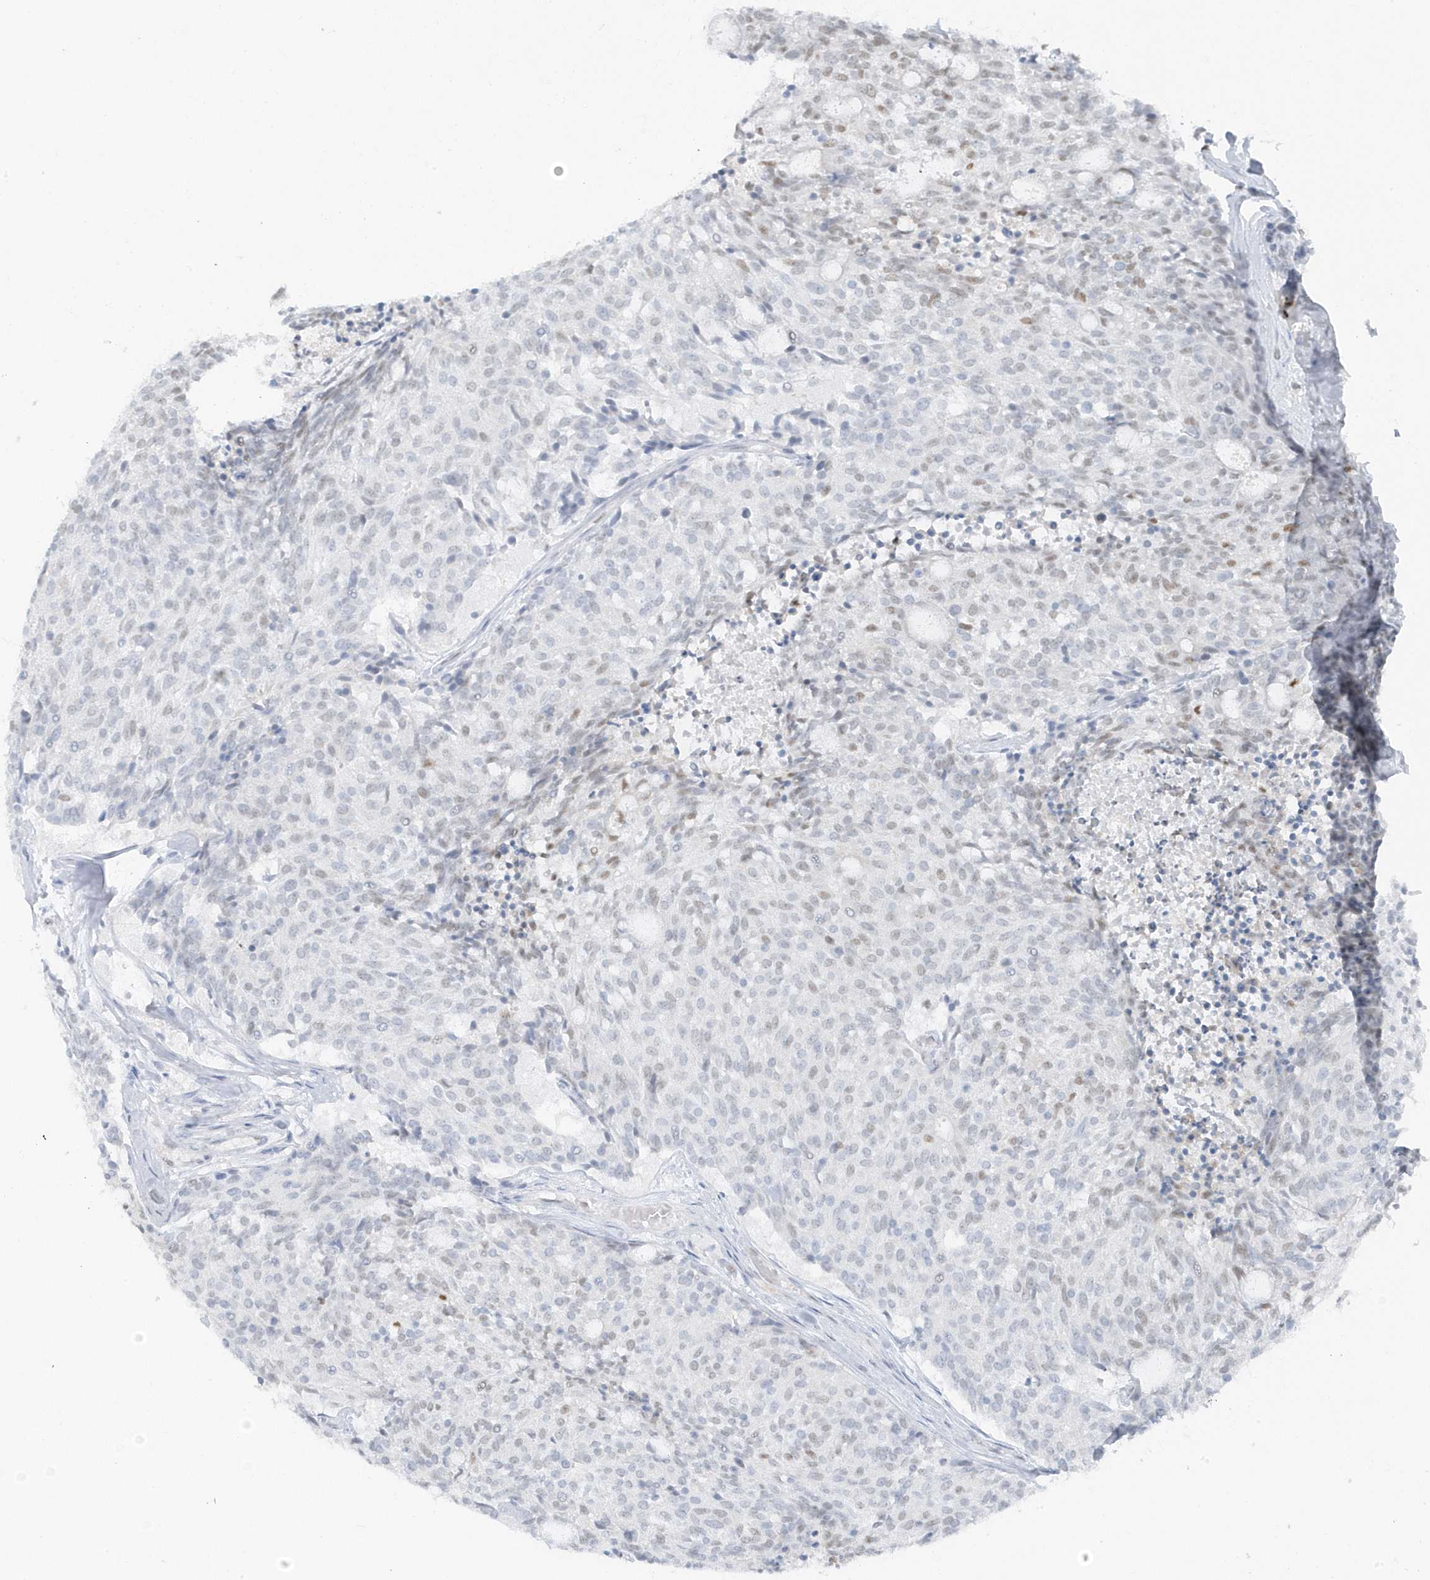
{"staining": {"intensity": "negative", "quantity": "none", "location": "none"}, "tissue": "carcinoid", "cell_type": "Tumor cells", "image_type": "cancer", "snomed": [{"axis": "morphology", "description": "Carcinoid, malignant, NOS"}, {"axis": "topography", "description": "Pancreas"}], "caption": "Image shows no protein staining in tumor cells of carcinoid tissue.", "gene": "SMIM34", "patient": {"sex": "female", "age": 54}}